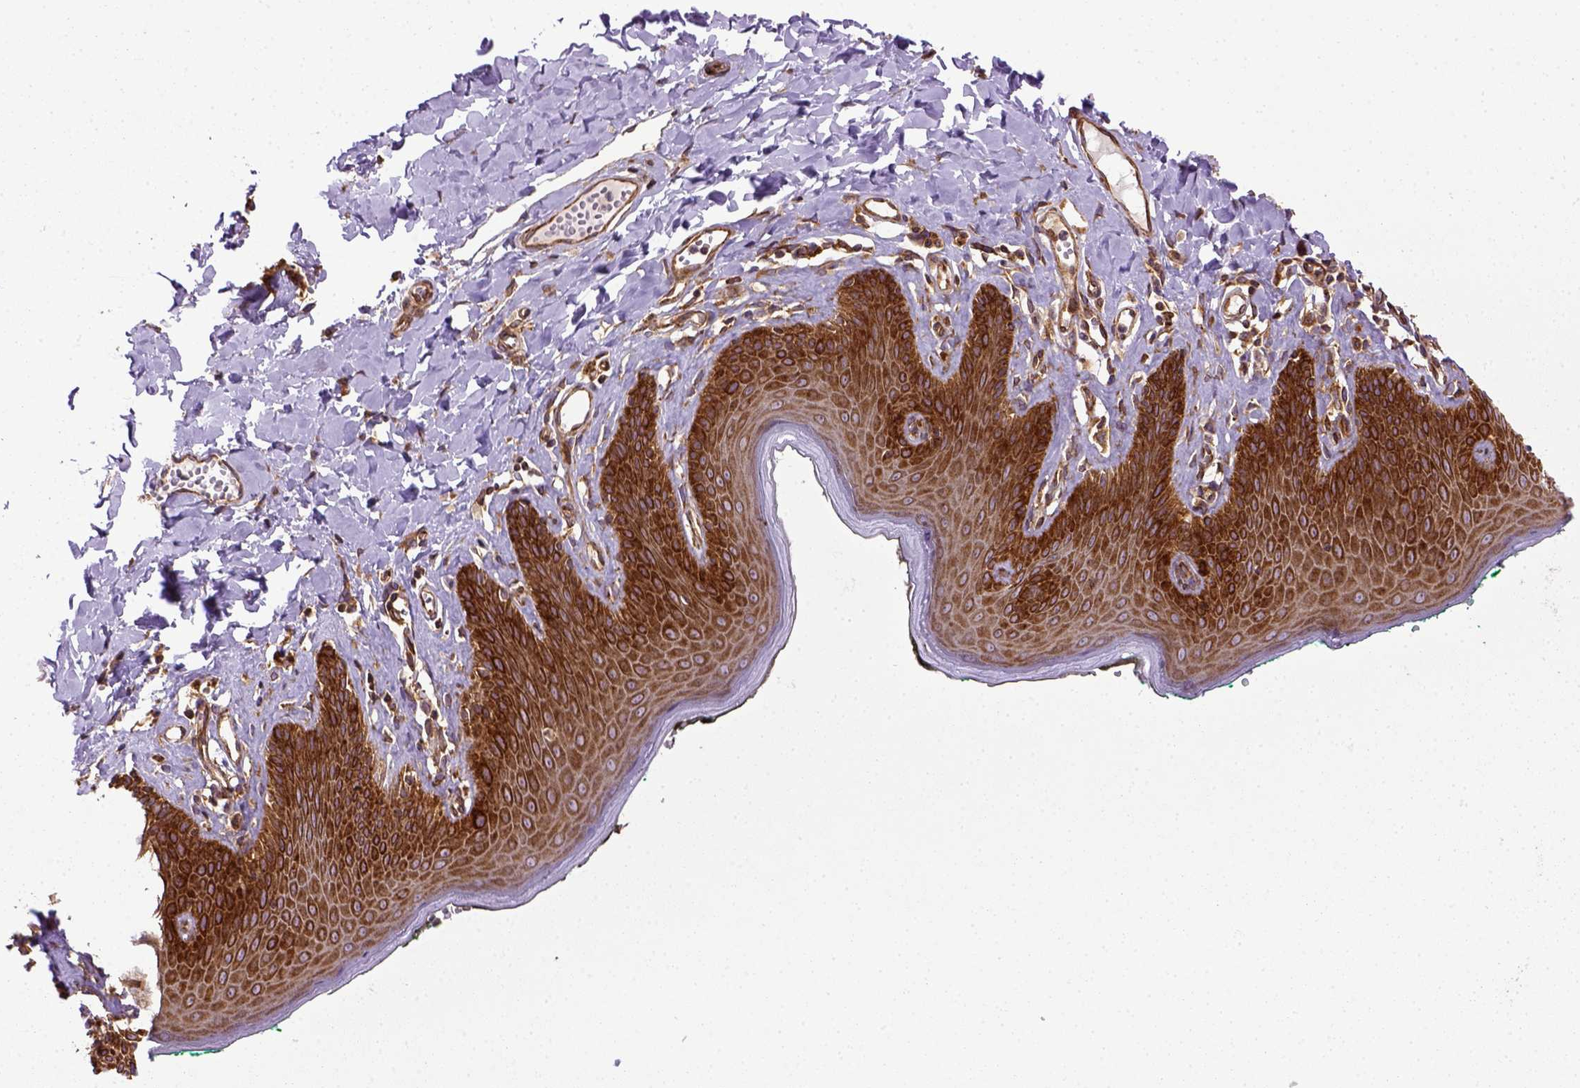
{"staining": {"intensity": "strong", "quantity": ">75%", "location": "cytoplasmic/membranous"}, "tissue": "skin", "cell_type": "Epidermal cells", "image_type": "normal", "snomed": [{"axis": "morphology", "description": "Normal tissue, NOS"}, {"axis": "topography", "description": "Vulva"}, {"axis": "topography", "description": "Peripheral nerve tissue"}], "caption": "The micrograph reveals immunohistochemical staining of normal skin. There is strong cytoplasmic/membranous positivity is present in about >75% of epidermal cells.", "gene": "CAPRIN1", "patient": {"sex": "female", "age": 66}}